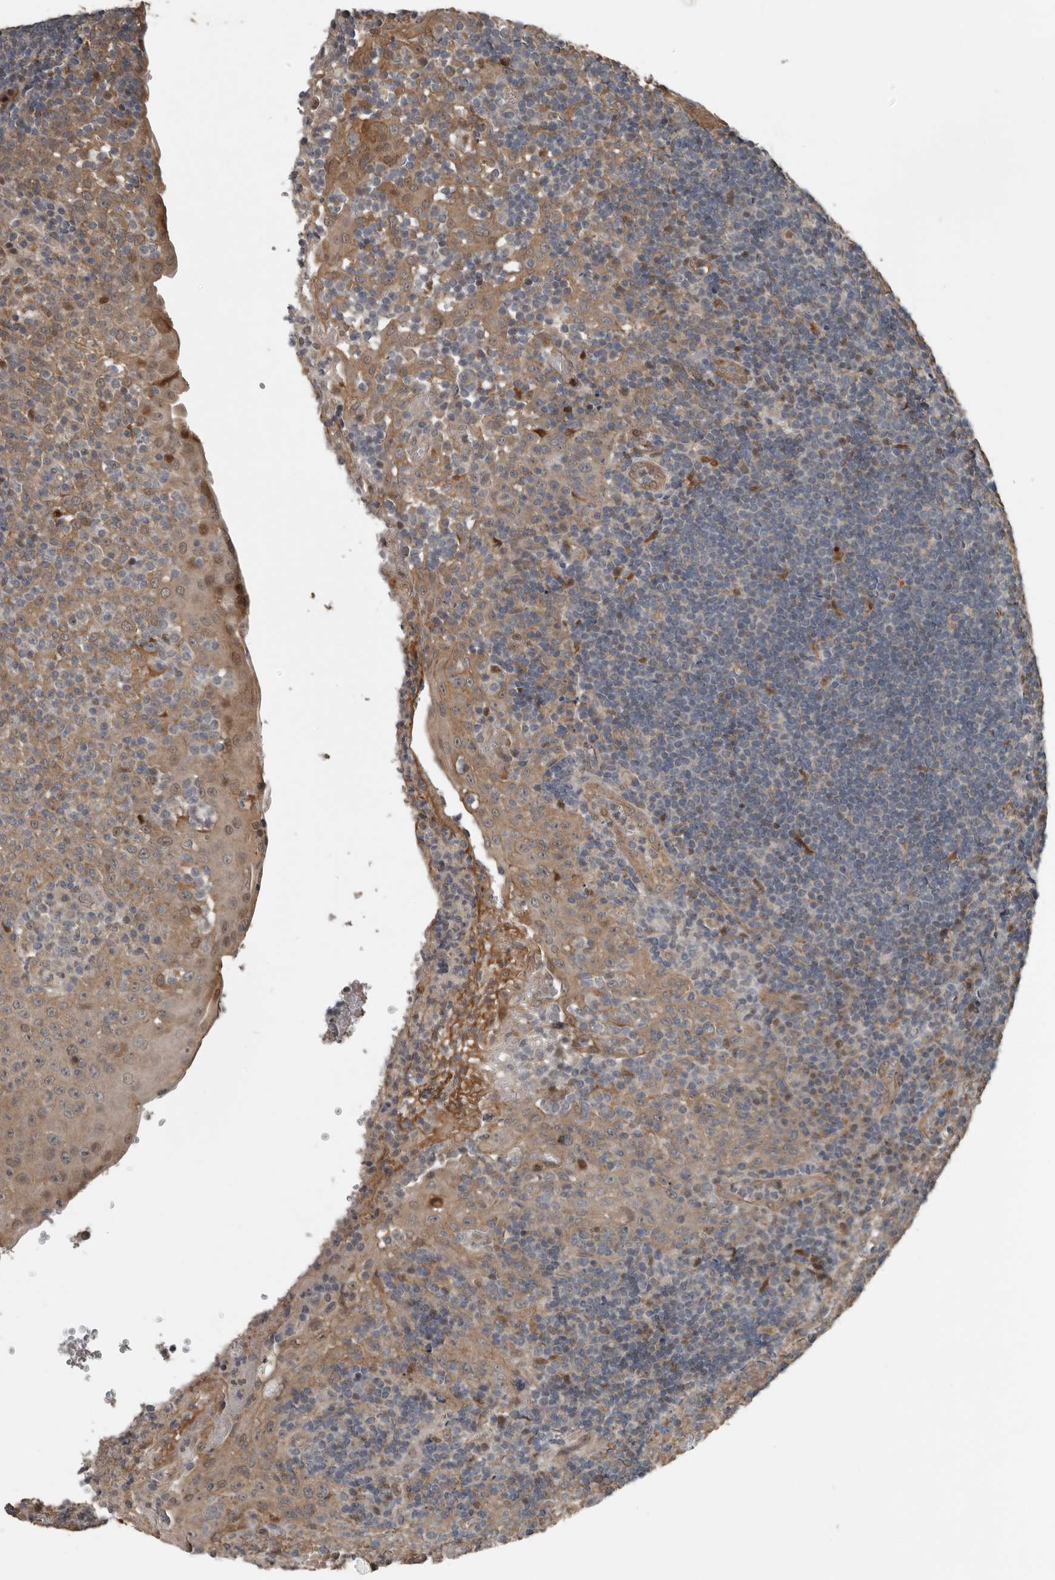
{"staining": {"intensity": "weak", "quantity": "25%-75%", "location": "cytoplasmic/membranous,nuclear"}, "tissue": "tonsil", "cell_type": "Germinal center cells", "image_type": "normal", "snomed": [{"axis": "morphology", "description": "Normal tissue, NOS"}, {"axis": "topography", "description": "Tonsil"}], "caption": "This image displays immunohistochemistry staining of benign human tonsil, with low weak cytoplasmic/membranous,nuclear staining in about 25%-75% of germinal center cells.", "gene": "YOD1", "patient": {"sex": "female", "age": 40}}